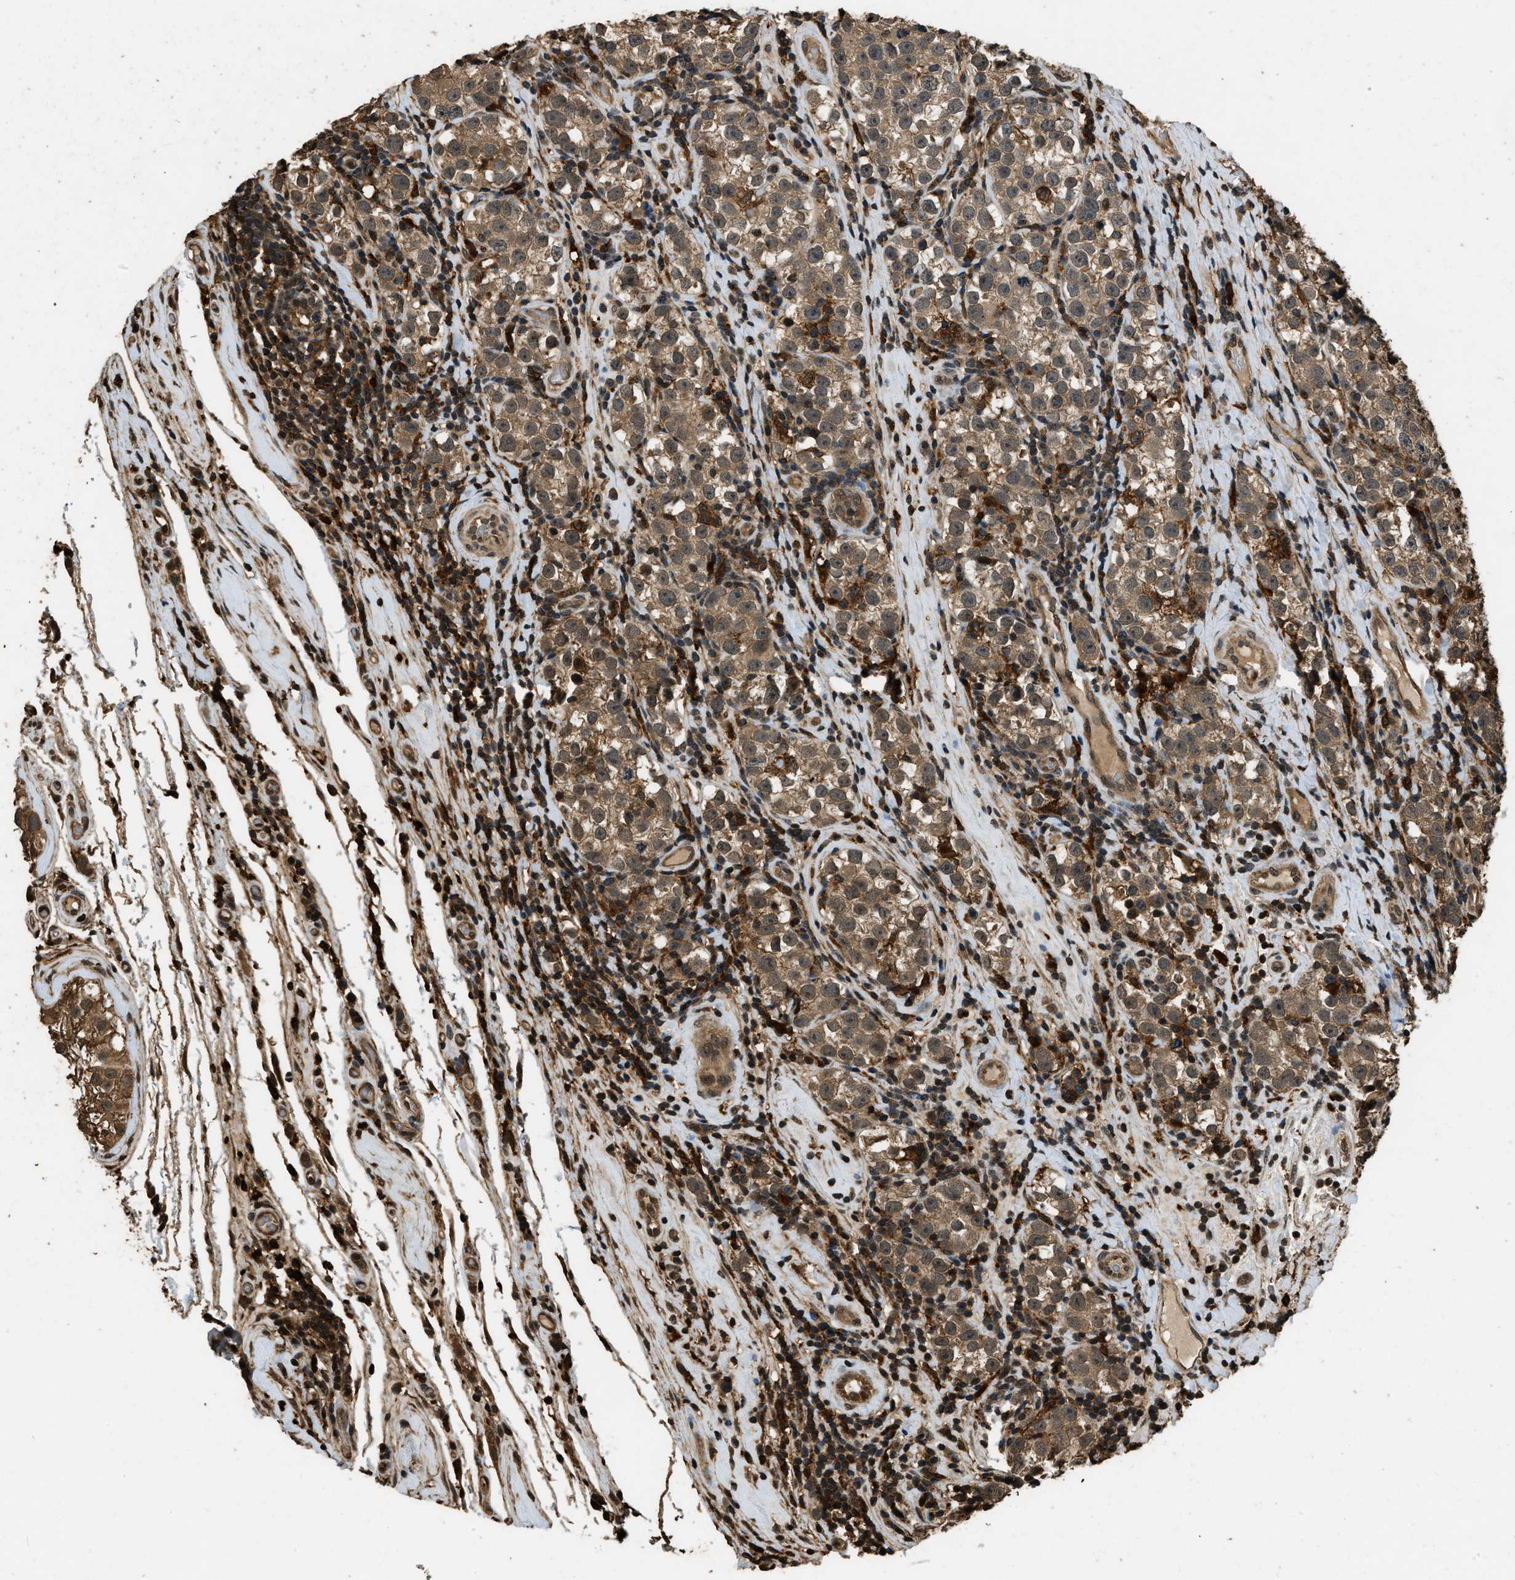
{"staining": {"intensity": "weak", "quantity": ">75%", "location": "cytoplasmic/membranous"}, "tissue": "testis cancer", "cell_type": "Tumor cells", "image_type": "cancer", "snomed": [{"axis": "morphology", "description": "Normal tissue, NOS"}, {"axis": "morphology", "description": "Seminoma, NOS"}, {"axis": "topography", "description": "Testis"}], "caption": "This image displays immunohistochemistry (IHC) staining of human testis cancer (seminoma), with low weak cytoplasmic/membranous expression in approximately >75% of tumor cells.", "gene": "RAP2A", "patient": {"sex": "male", "age": 43}}